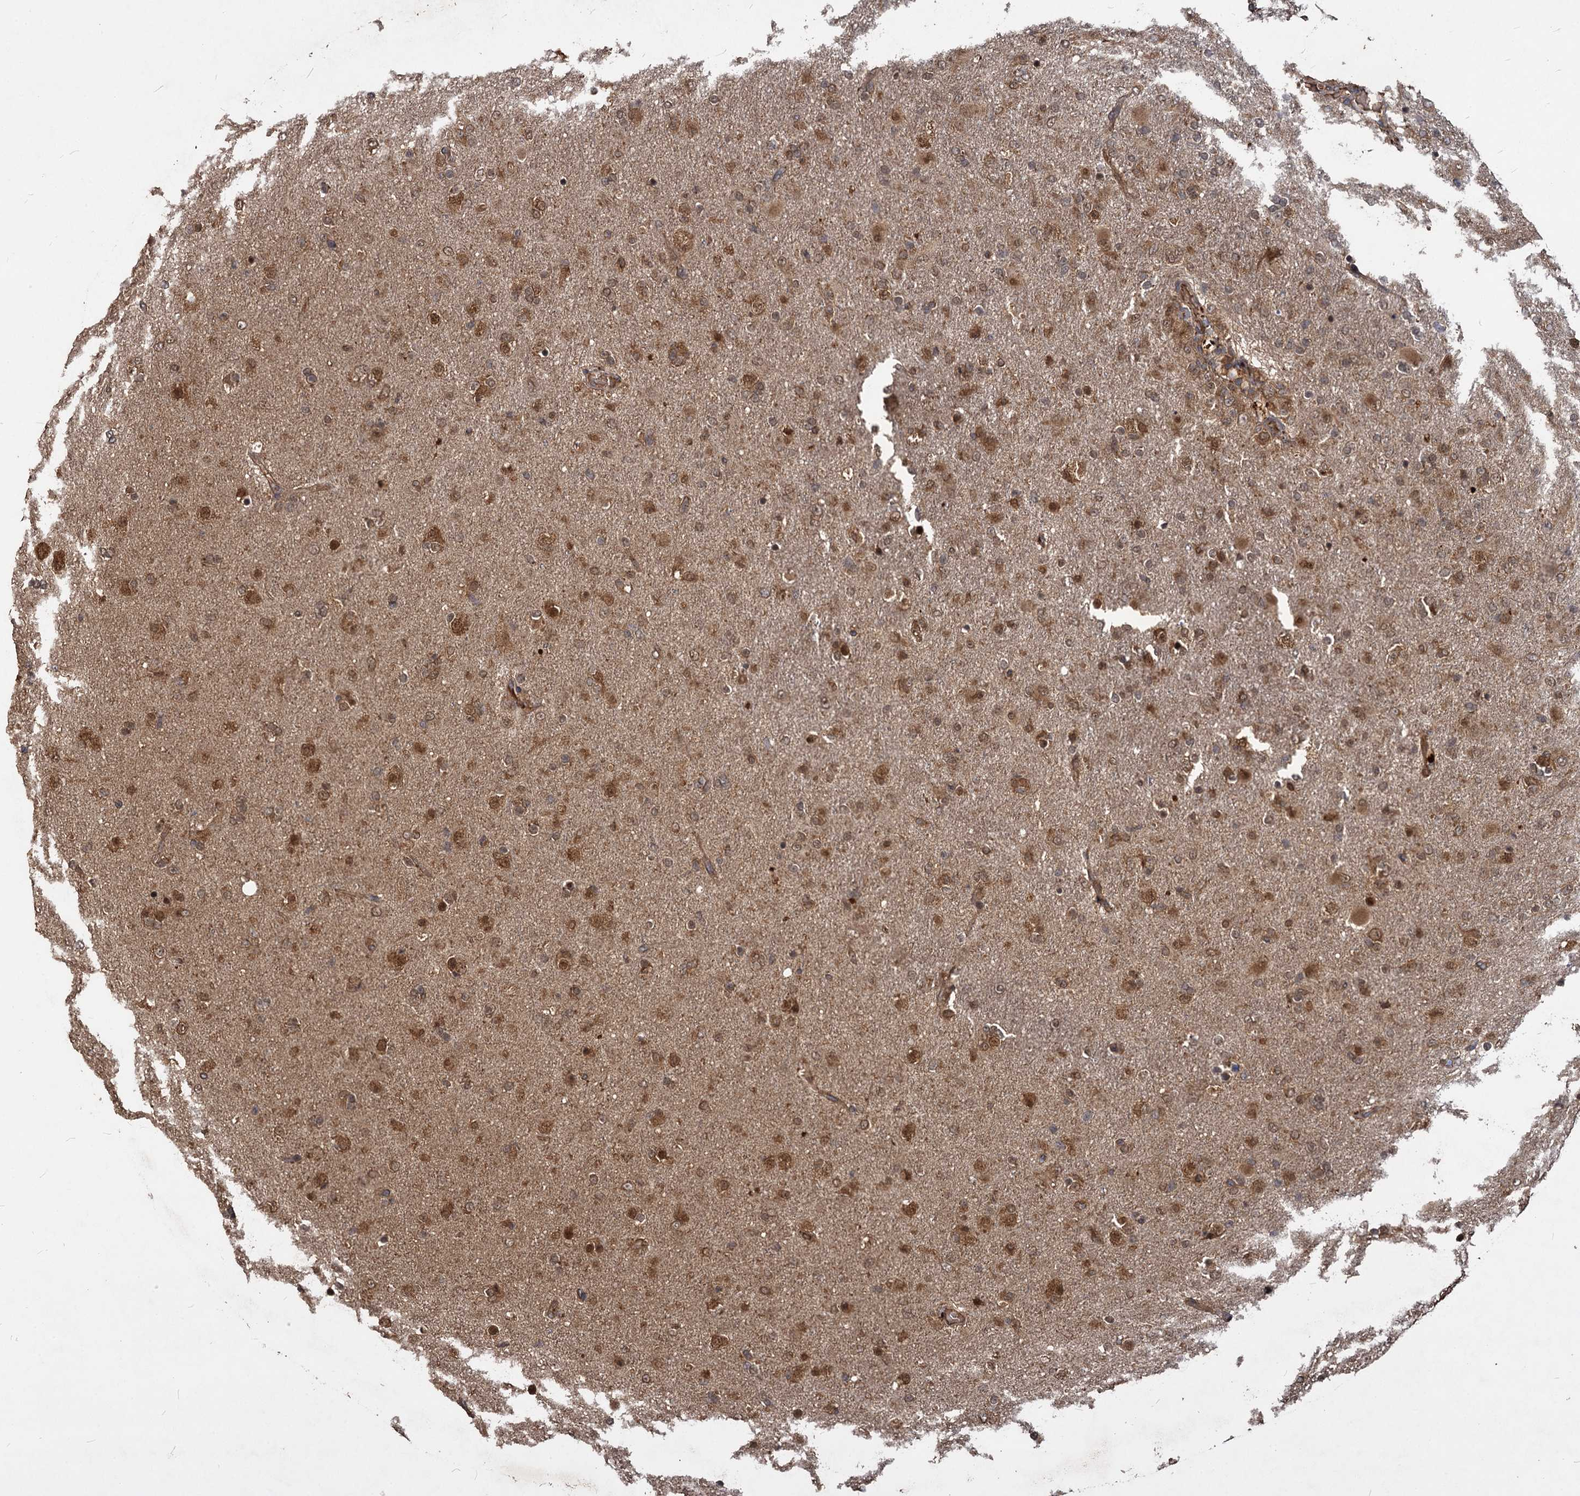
{"staining": {"intensity": "moderate", "quantity": ">75%", "location": "cytoplasmic/membranous,nuclear"}, "tissue": "glioma", "cell_type": "Tumor cells", "image_type": "cancer", "snomed": [{"axis": "morphology", "description": "Glioma, malignant, Low grade"}, {"axis": "topography", "description": "Brain"}], "caption": "Brown immunohistochemical staining in human glioma demonstrates moderate cytoplasmic/membranous and nuclear positivity in about >75% of tumor cells.", "gene": "VPS51", "patient": {"sex": "male", "age": 65}}